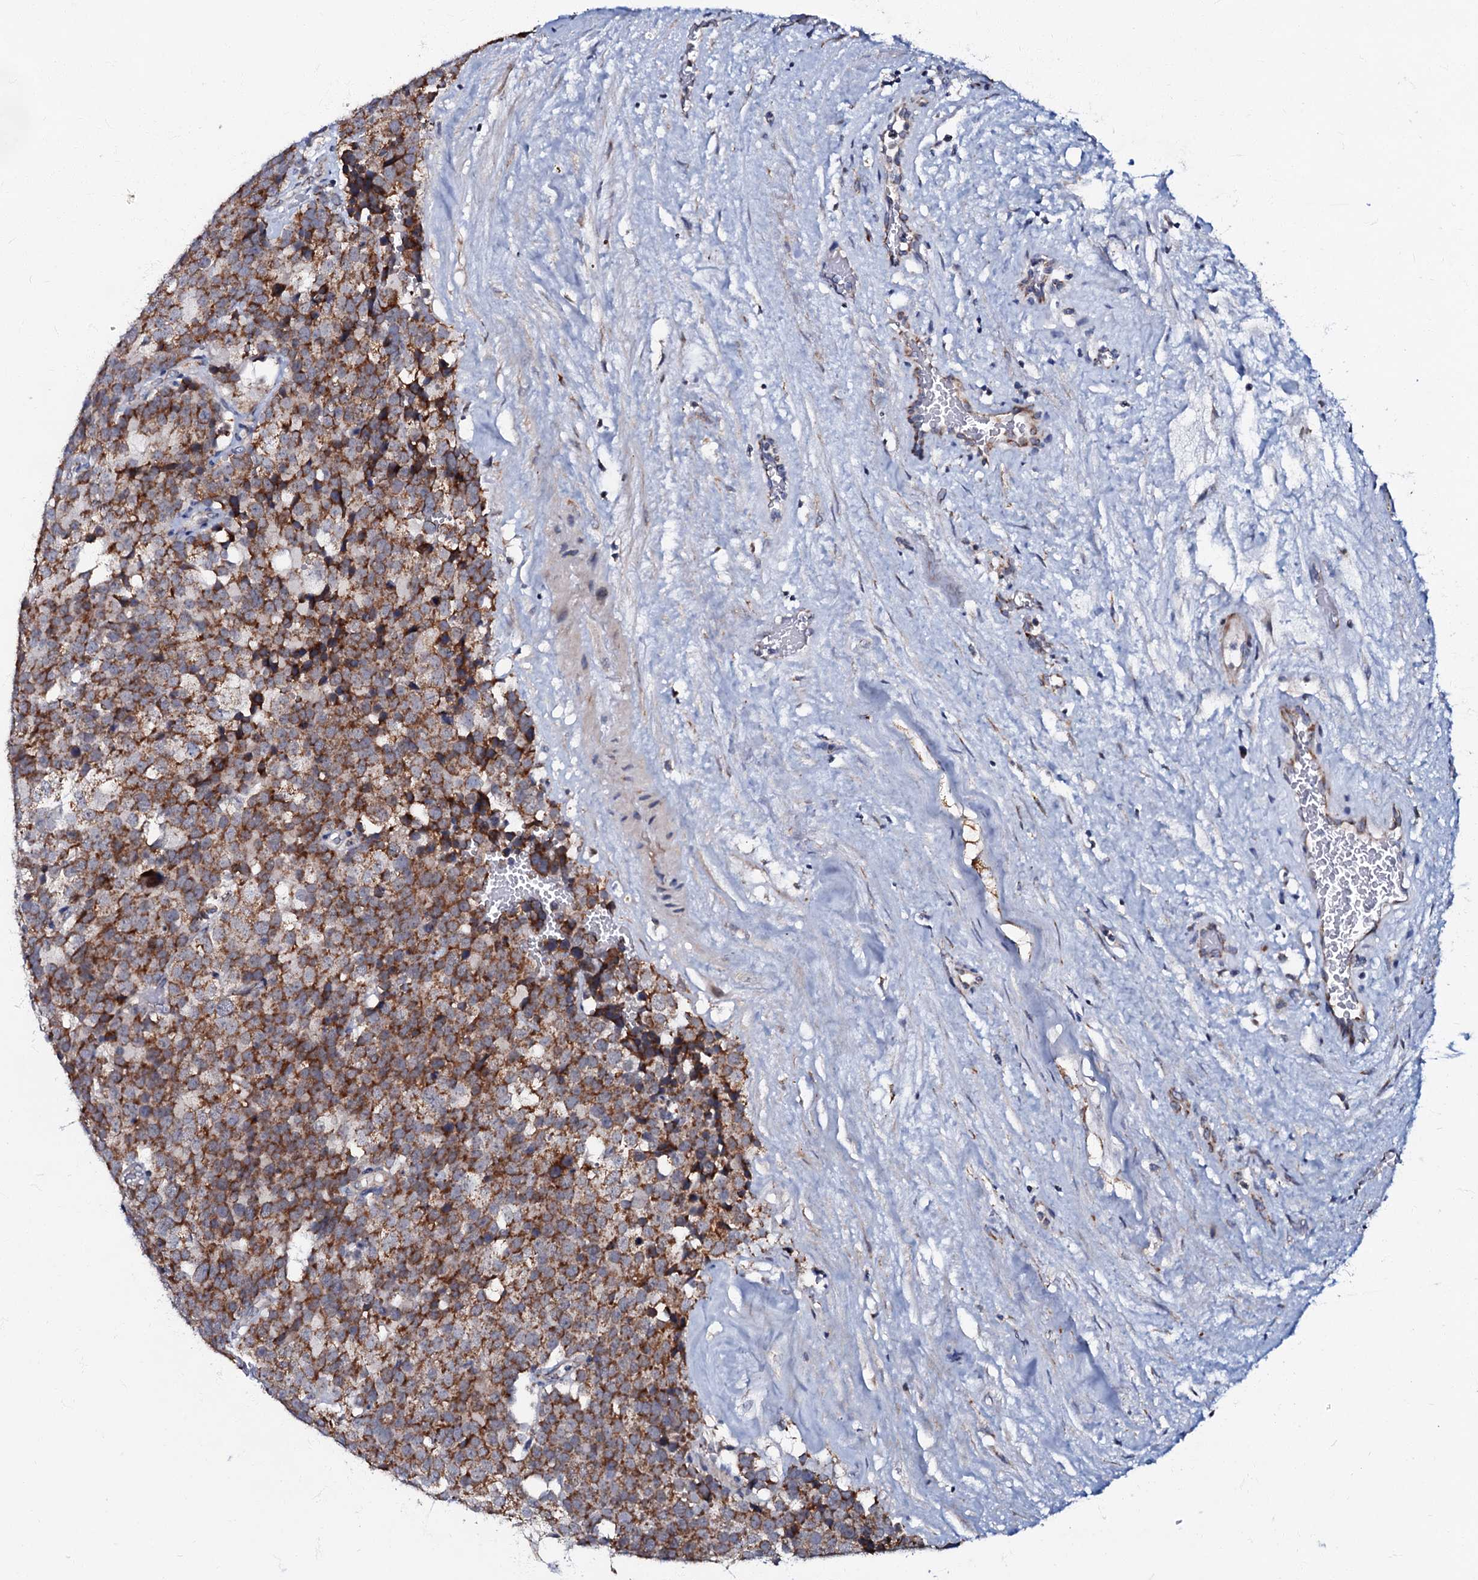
{"staining": {"intensity": "strong", "quantity": ">75%", "location": "cytoplasmic/membranous"}, "tissue": "testis cancer", "cell_type": "Tumor cells", "image_type": "cancer", "snomed": [{"axis": "morphology", "description": "Seminoma, NOS"}, {"axis": "topography", "description": "Testis"}], "caption": "Testis seminoma stained for a protein shows strong cytoplasmic/membranous positivity in tumor cells.", "gene": "MRPL51", "patient": {"sex": "male", "age": 71}}